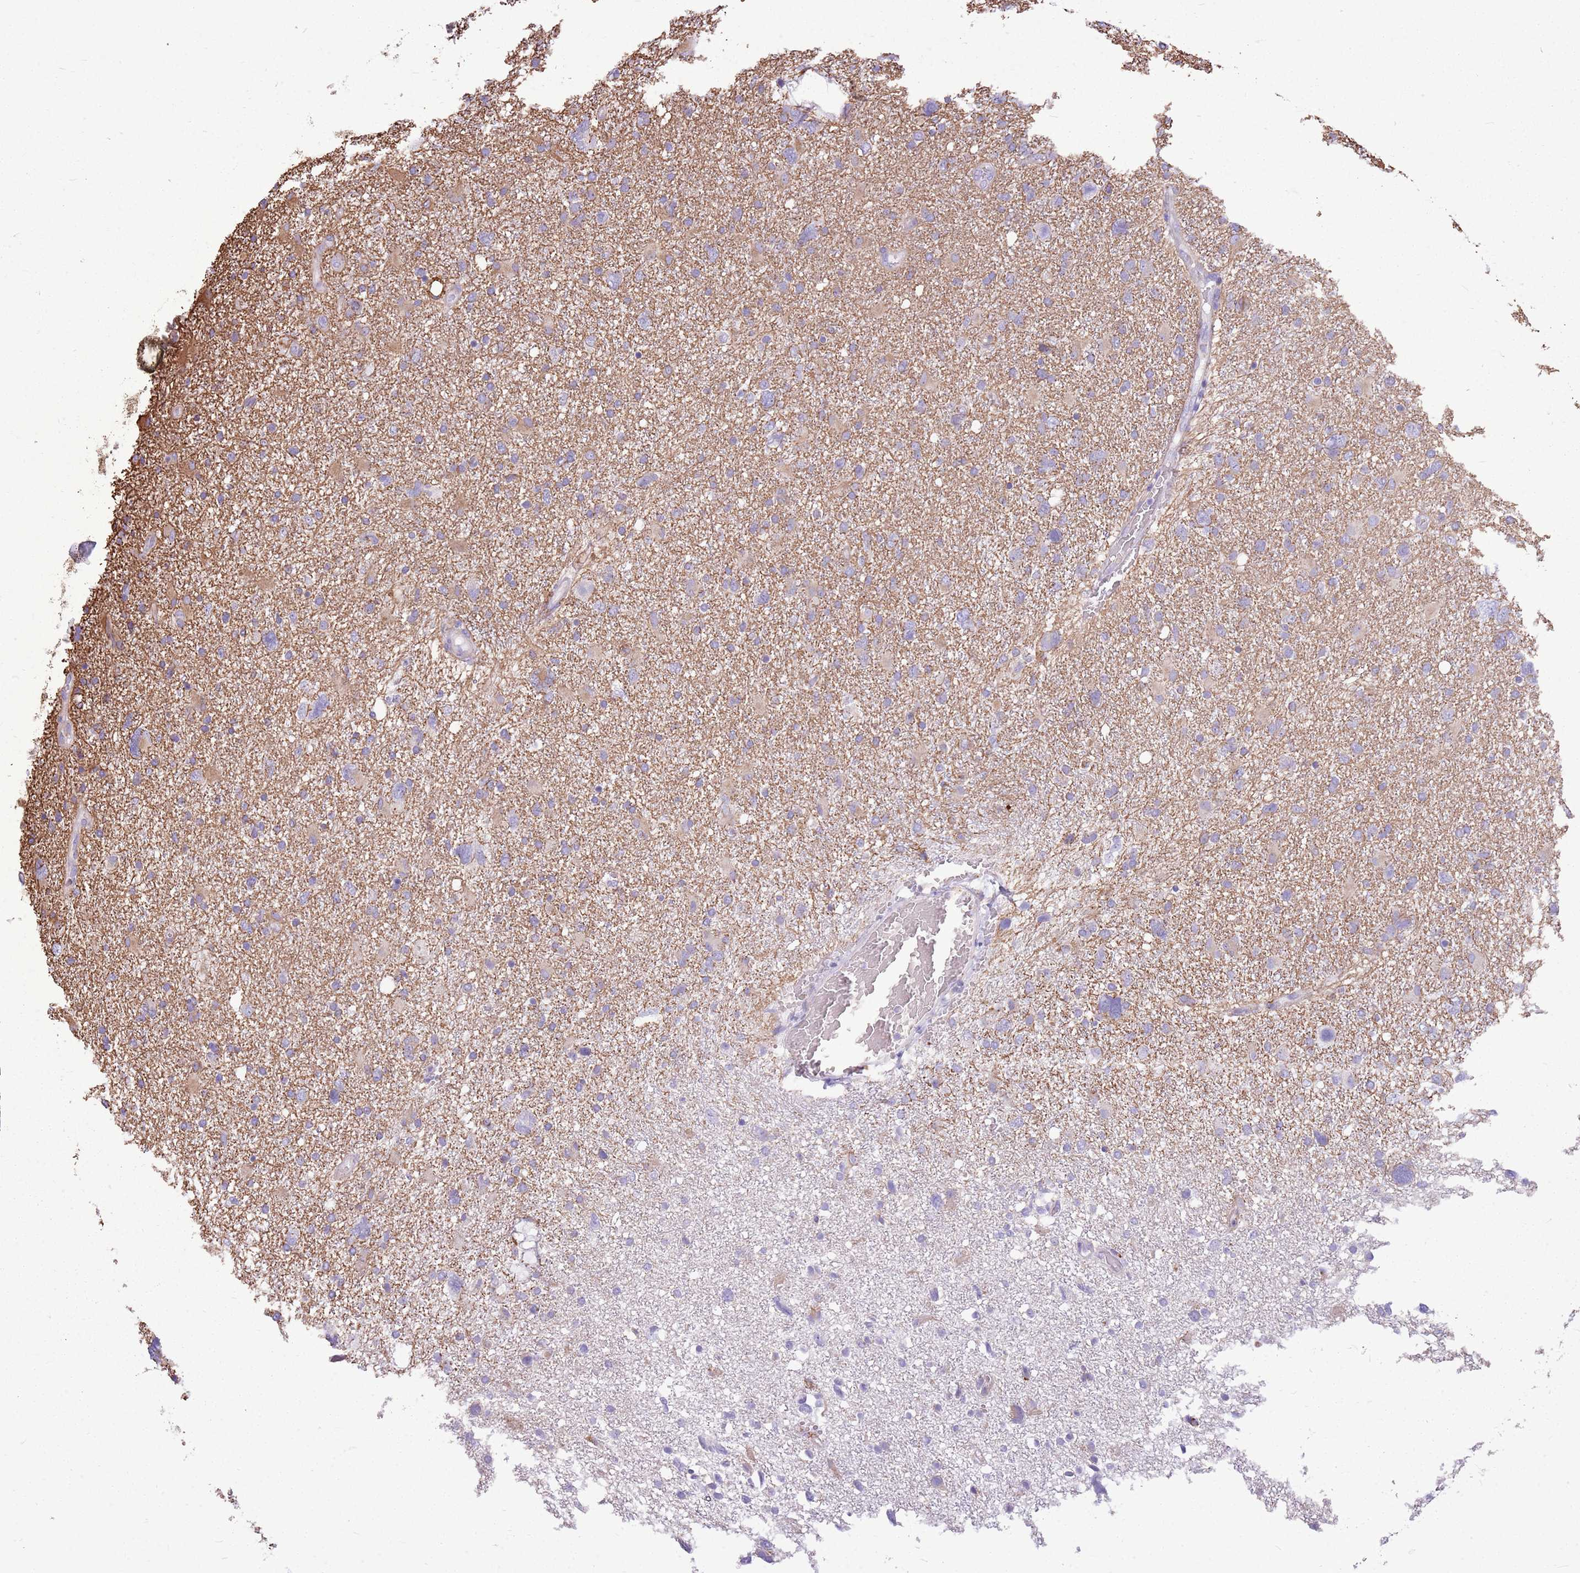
{"staining": {"intensity": "negative", "quantity": "none", "location": "none"}, "tissue": "glioma", "cell_type": "Tumor cells", "image_type": "cancer", "snomed": [{"axis": "morphology", "description": "Glioma, malignant, High grade"}, {"axis": "topography", "description": "Brain"}], "caption": "DAB immunohistochemical staining of human malignant glioma (high-grade) demonstrates no significant expression in tumor cells.", "gene": "KCTD19", "patient": {"sex": "male", "age": 61}}